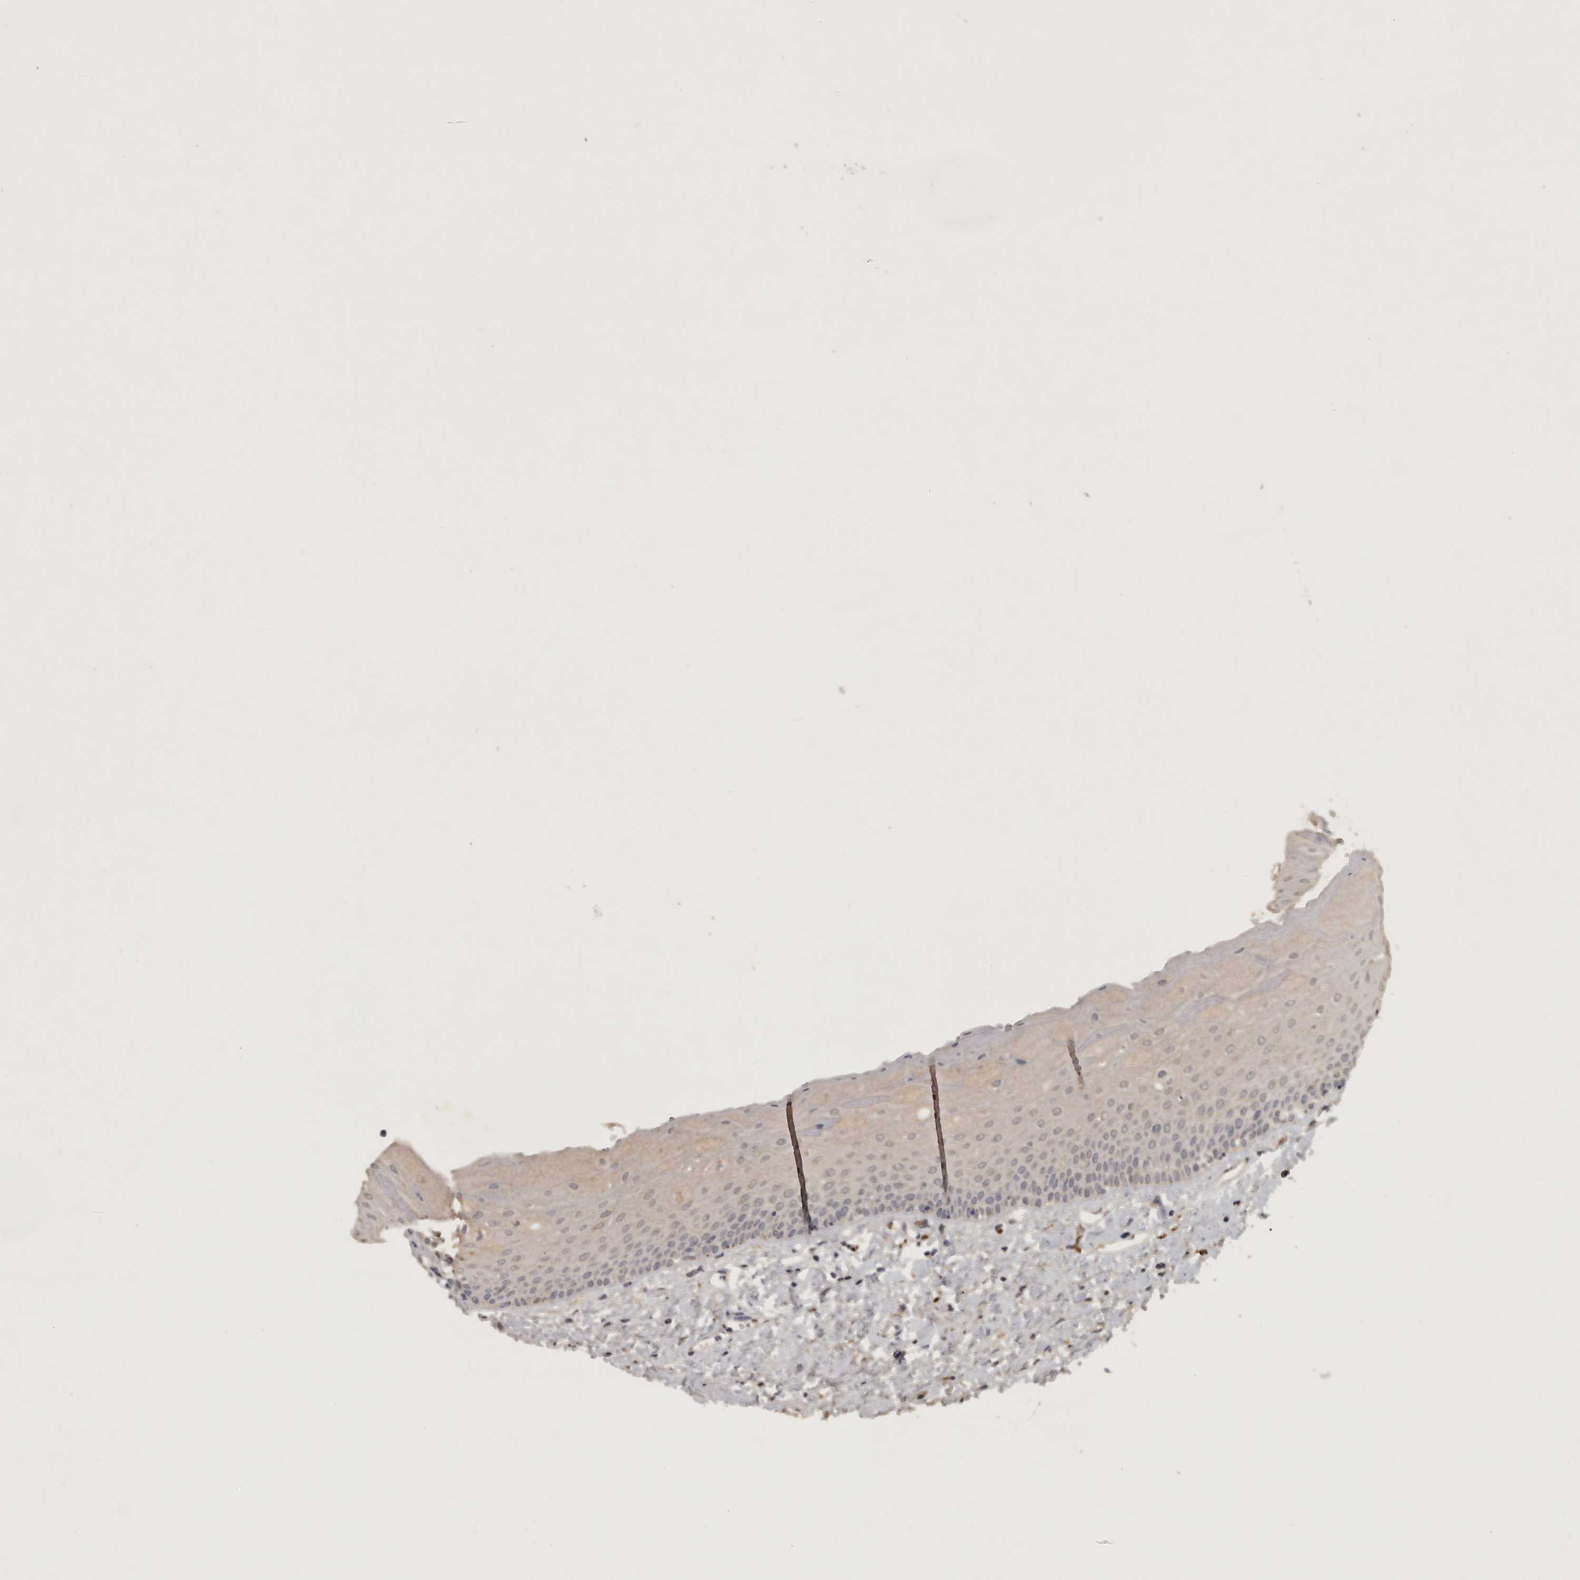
{"staining": {"intensity": "weak", "quantity": "<25%", "location": "cytoplasmic/membranous"}, "tissue": "oral mucosa", "cell_type": "Squamous epithelial cells", "image_type": "normal", "snomed": [{"axis": "morphology", "description": "Normal tissue, NOS"}, {"axis": "topography", "description": "Oral tissue"}], "caption": "The immunohistochemistry histopathology image has no significant positivity in squamous epithelial cells of oral mucosa. (Brightfield microscopy of DAB (3,3'-diaminobenzidine) immunohistochemistry (IHC) at high magnification).", "gene": "ADAMTS4", "patient": {"sex": "female", "age": 76}}